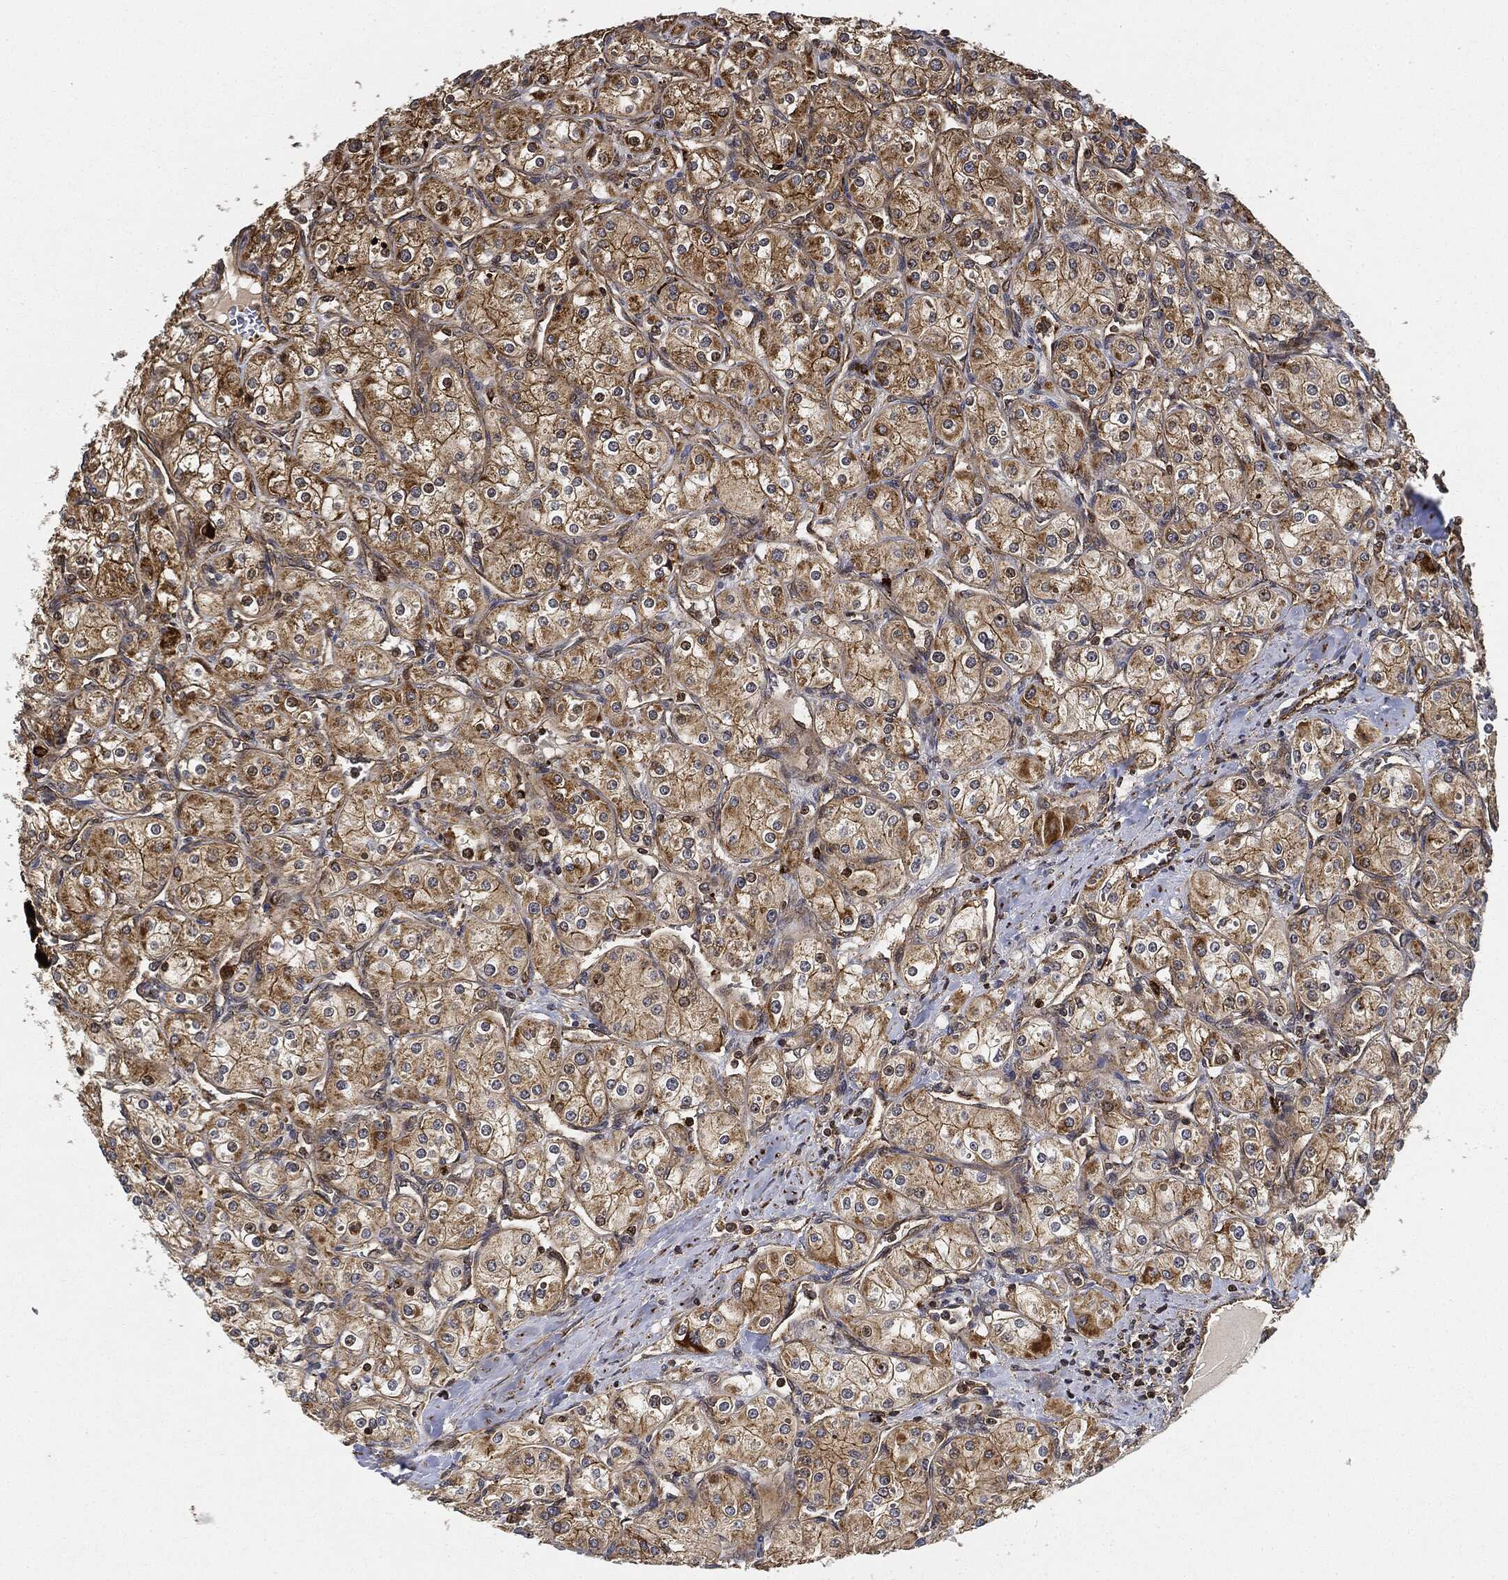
{"staining": {"intensity": "strong", "quantity": "25%-75%", "location": "cytoplasmic/membranous"}, "tissue": "renal cancer", "cell_type": "Tumor cells", "image_type": "cancer", "snomed": [{"axis": "morphology", "description": "Adenocarcinoma, NOS"}, {"axis": "topography", "description": "Kidney"}], "caption": "Brown immunohistochemical staining in renal cancer exhibits strong cytoplasmic/membranous positivity in approximately 25%-75% of tumor cells. (brown staining indicates protein expression, while blue staining denotes nuclei).", "gene": "MAP3K3", "patient": {"sex": "male", "age": 77}}